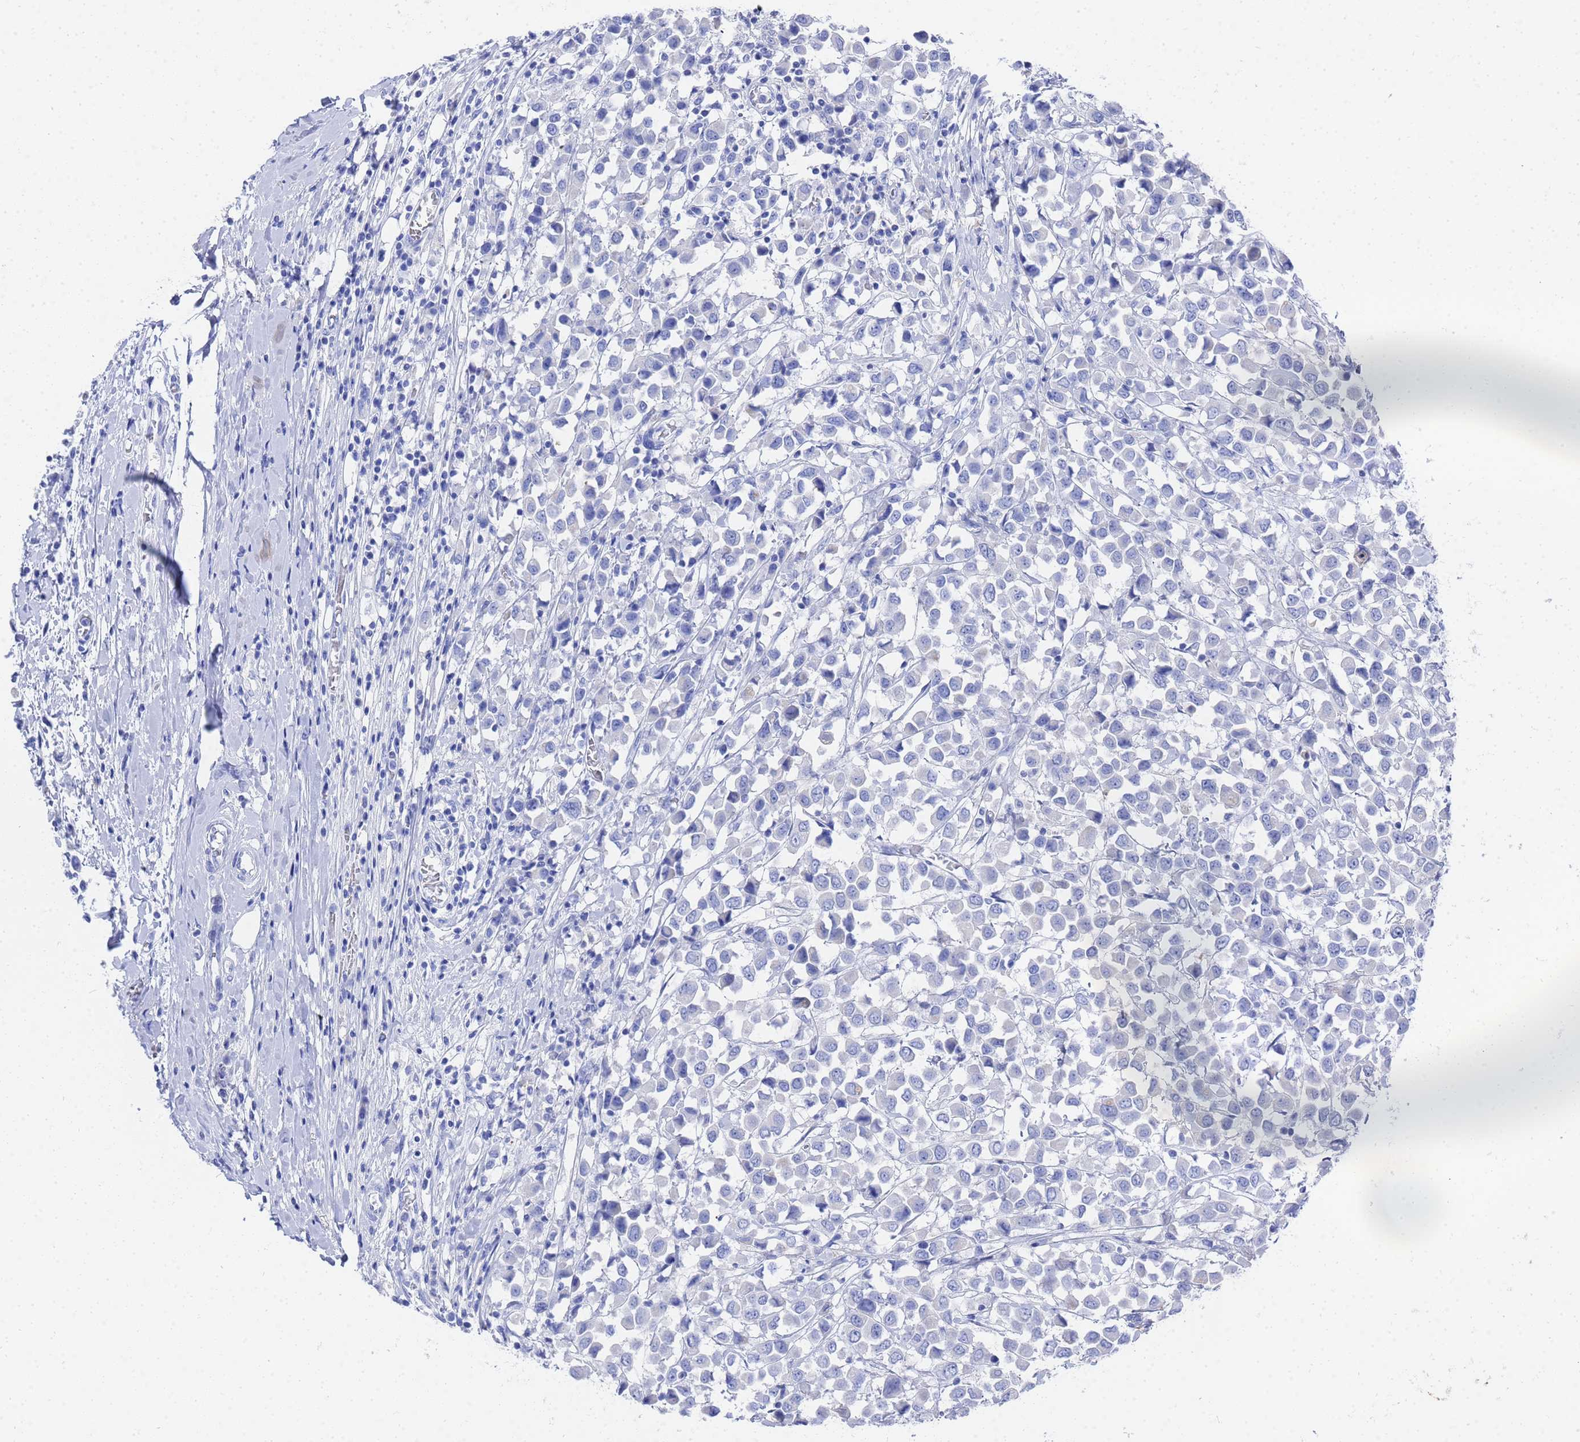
{"staining": {"intensity": "negative", "quantity": "none", "location": "none"}, "tissue": "breast cancer", "cell_type": "Tumor cells", "image_type": "cancer", "snomed": [{"axis": "morphology", "description": "Duct carcinoma"}, {"axis": "topography", "description": "Breast"}], "caption": "Tumor cells are negative for brown protein staining in breast cancer (invasive ductal carcinoma).", "gene": "GGT1", "patient": {"sex": "female", "age": 61}}